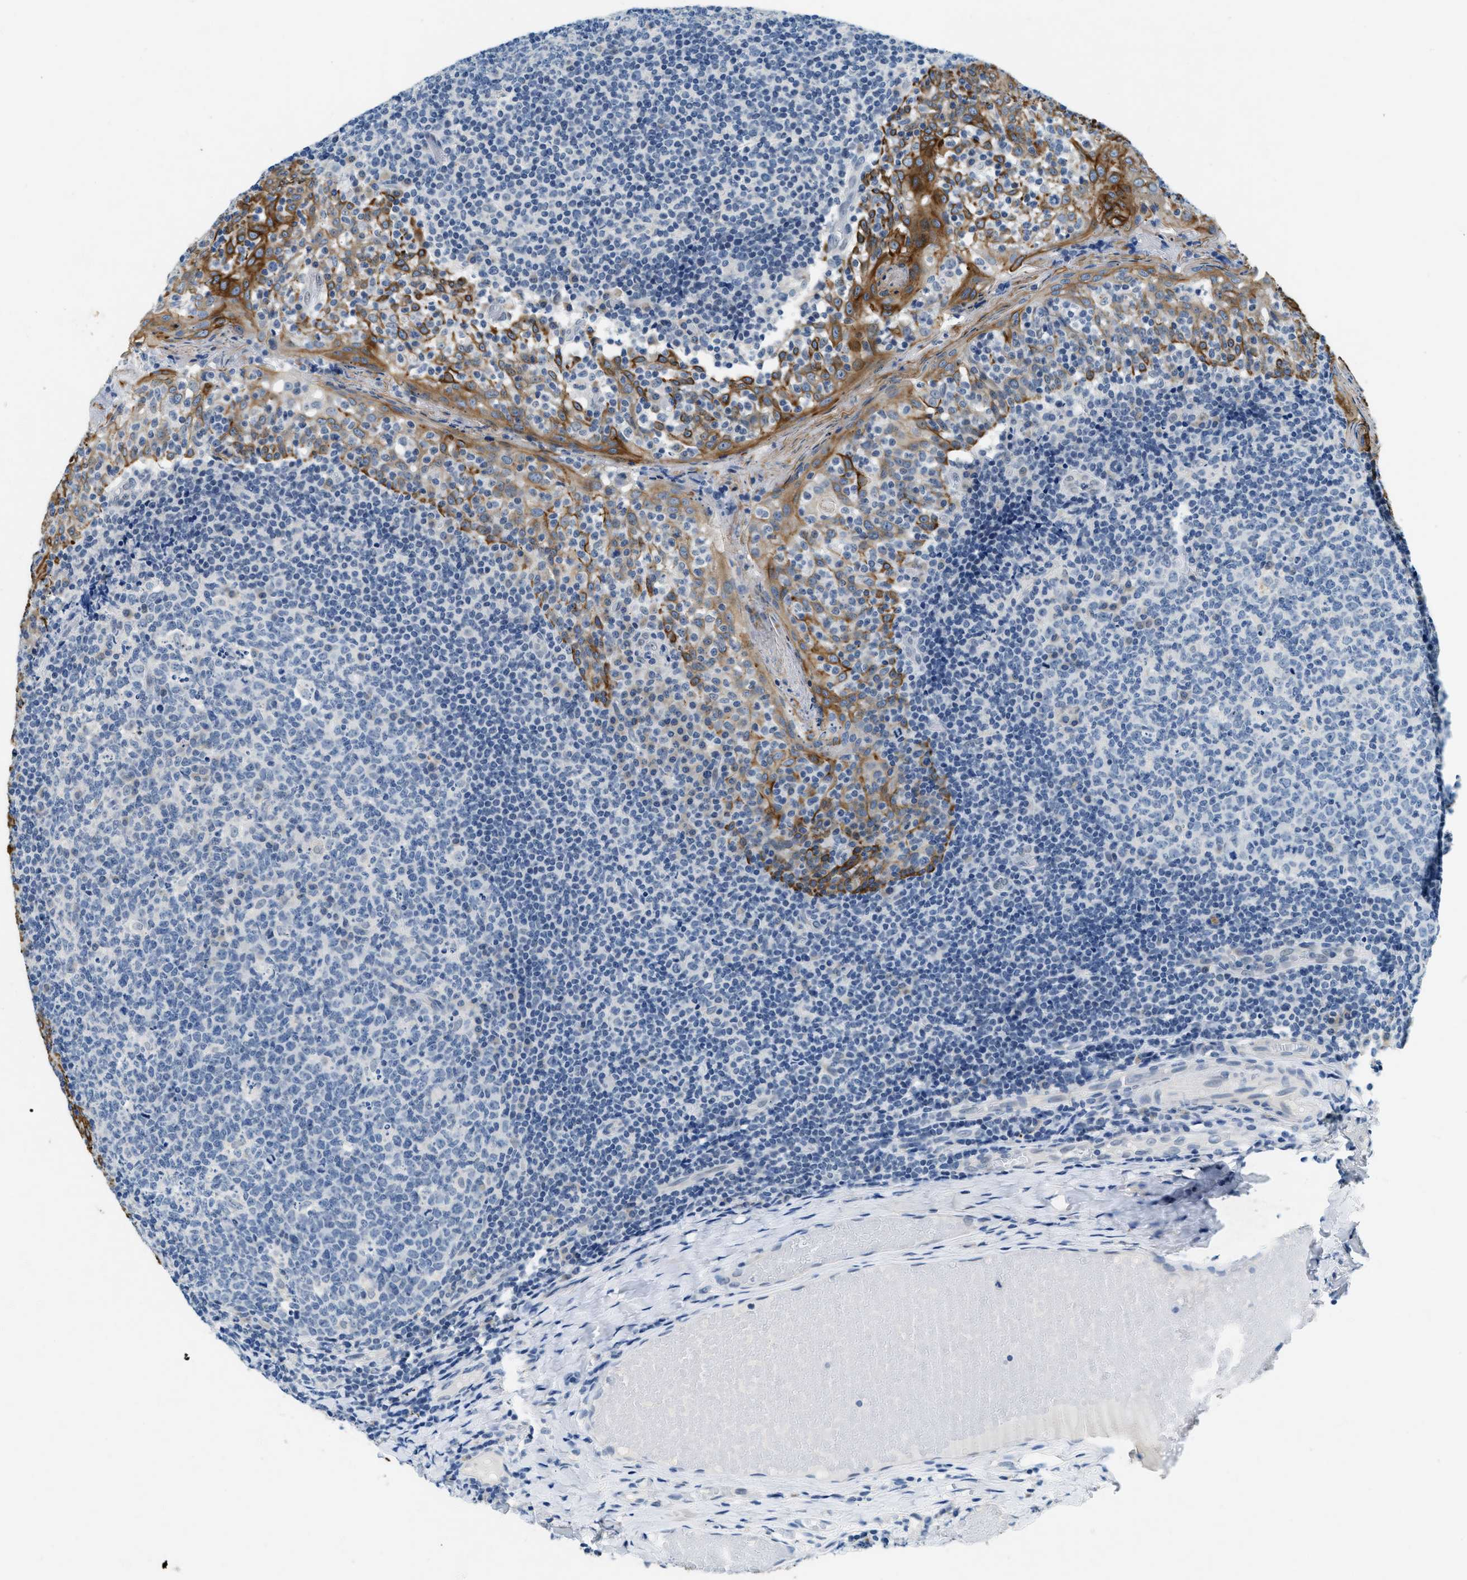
{"staining": {"intensity": "negative", "quantity": "none", "location": "none"}, "tissue": "tonsil", "cell_type": "Germinal center cells", "image_type": "normal", "snomed": [{"axis": "morphology", "description": "Normal tissue, NOS"}, {"axis": "topography", "description": "Tonsil"}], "caption": "Immunohistochemistry photomicrograph of normal human tonsil stained for a protein (brown), which displays no positivity in germinal center cells.", "gene": "CFAP20", "patient": {"sex": "female", "age": 19}}